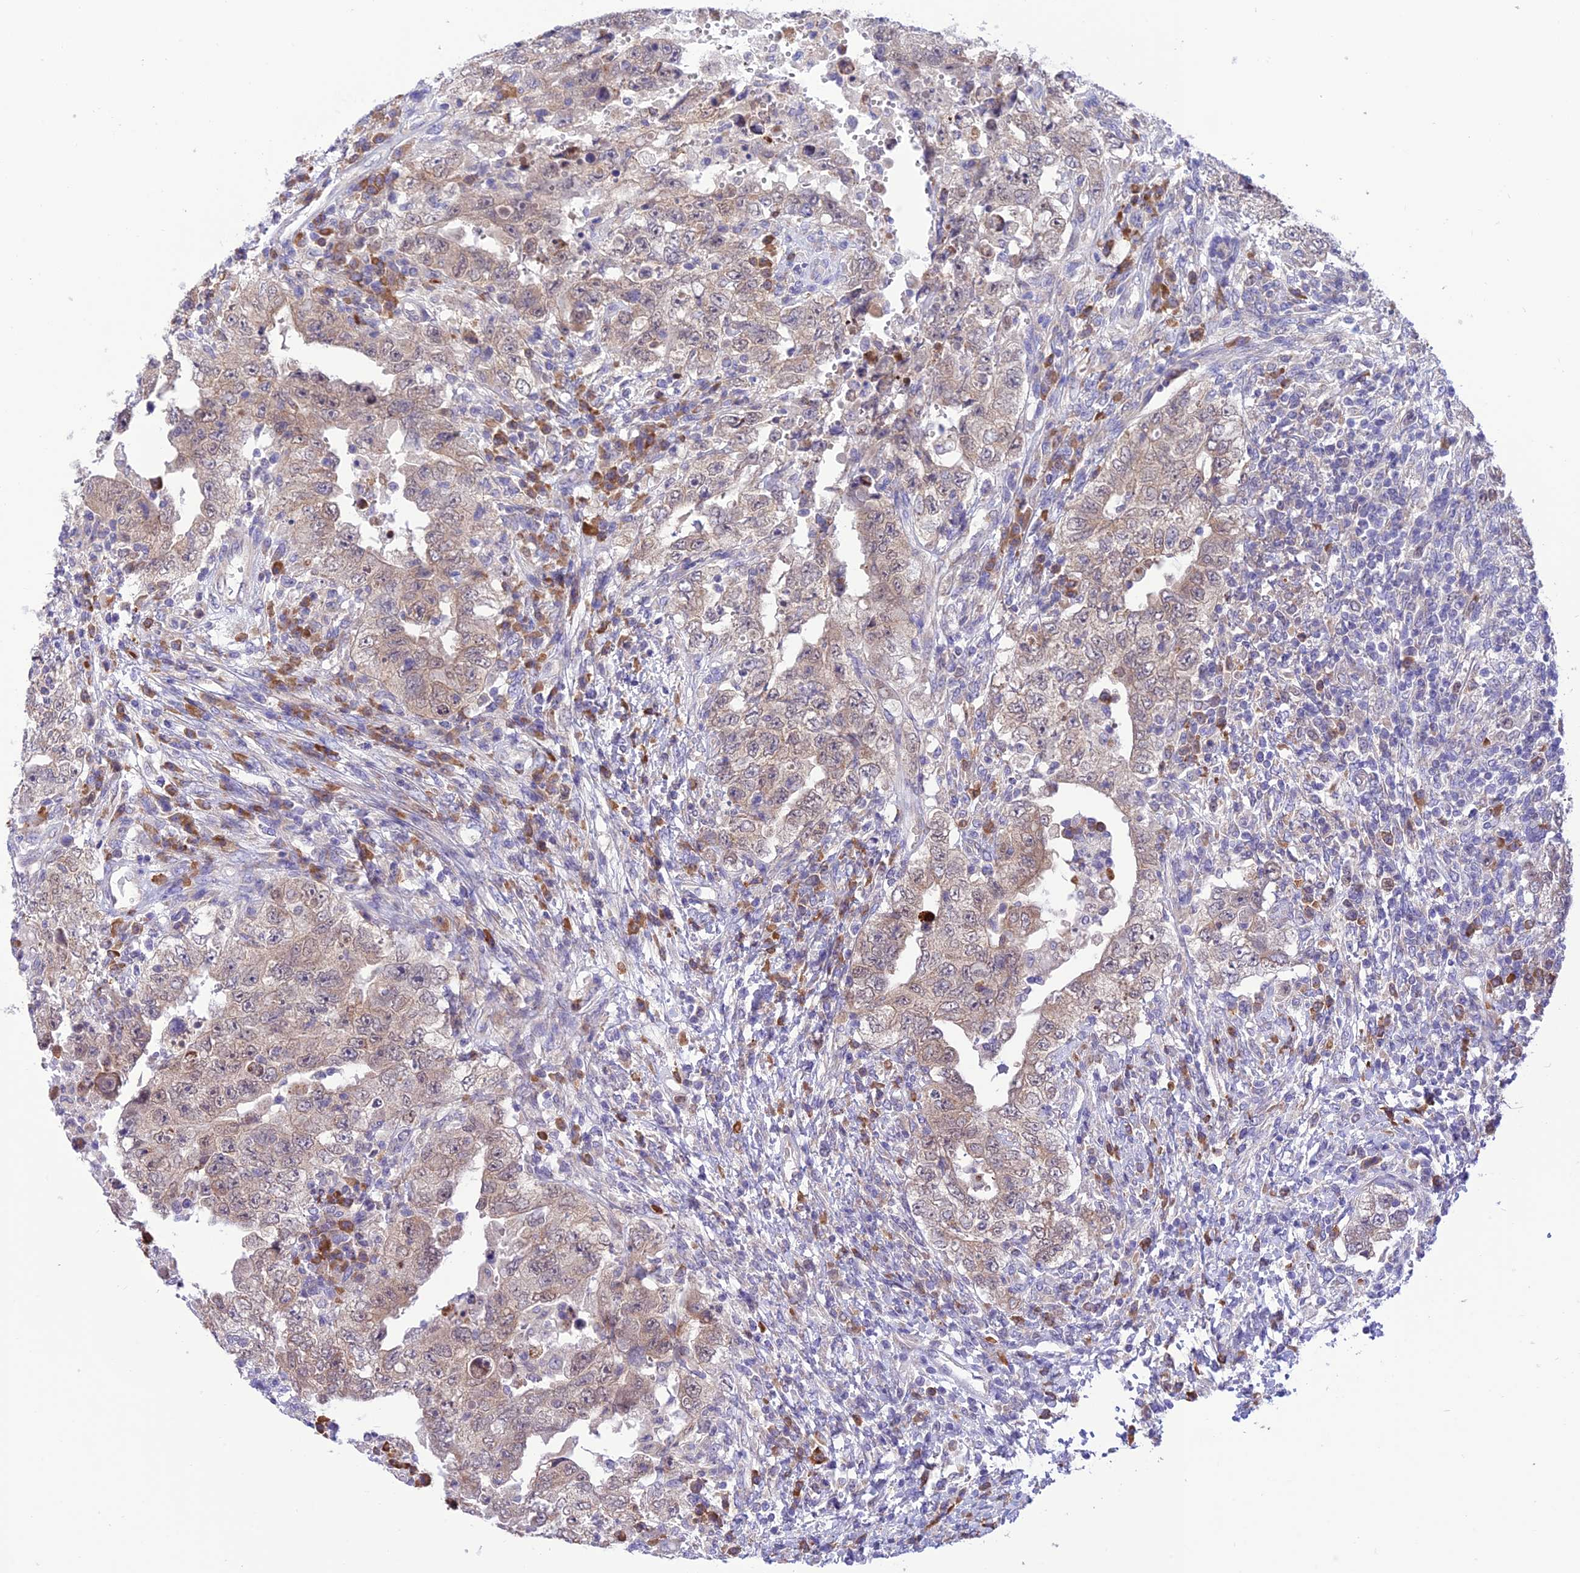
{"staining": {"intensity": "weak", "quantity": "<25%", "location": "cytoplasmic/membranous"}, "tissue": "testis cancer", "cell_type": "Tumor cells", "image_type": "cancer", "snomed": [{"axis": "morphology", "description": "Carcinoma, Embryonal, NOS"}, {"axis": "topography", "description": "Testis"}], "caption": "A micrograph of embryonal carcinoma (testis) stained for a protein reveals no brown staining in tumor cells.", "gene": "RNF126", "patient": {"sex": "male", "age": 26}}